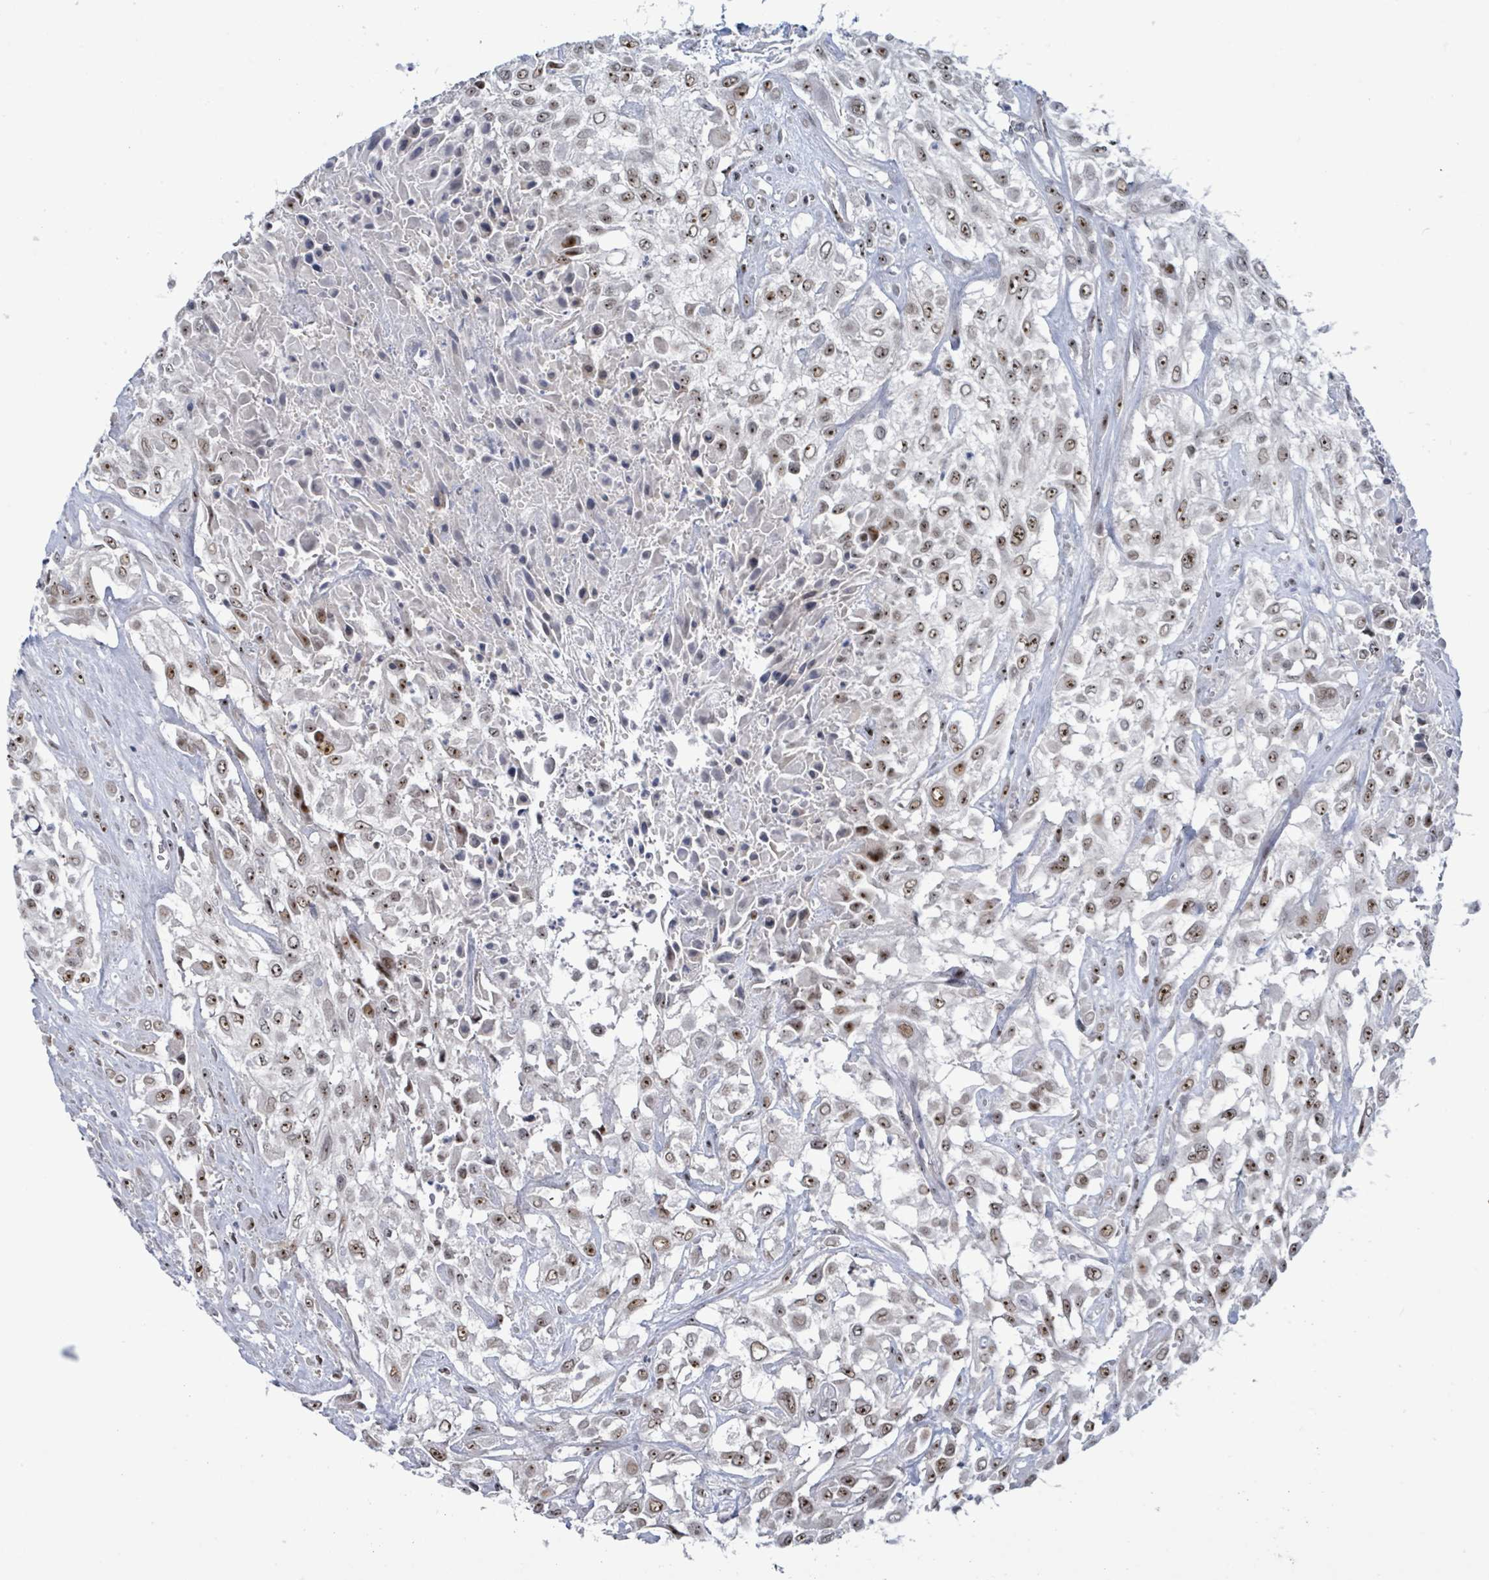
{"staining": {"intensity": "moderate", "quantity": ">75%", "location": "nuclear"}, "tissue": "urothelial cancer", "cell_type": "Tumor cells", "image_type": "cancer", "snomed": [{"axis": "morphology", "description": "Urothelial carcinoma, High grade"}, {"axis": "topography", "description": "Urinary bladder"}], "caption": "IHC photomicrograph of urothelial carcinoma (high-grade) stained for a protein (brown), which shows medium levels of moderate nuclear expression in about >75% of tumor cells.", "gene": "RRN3", "patient": {"sex": "male", "age": 57}}